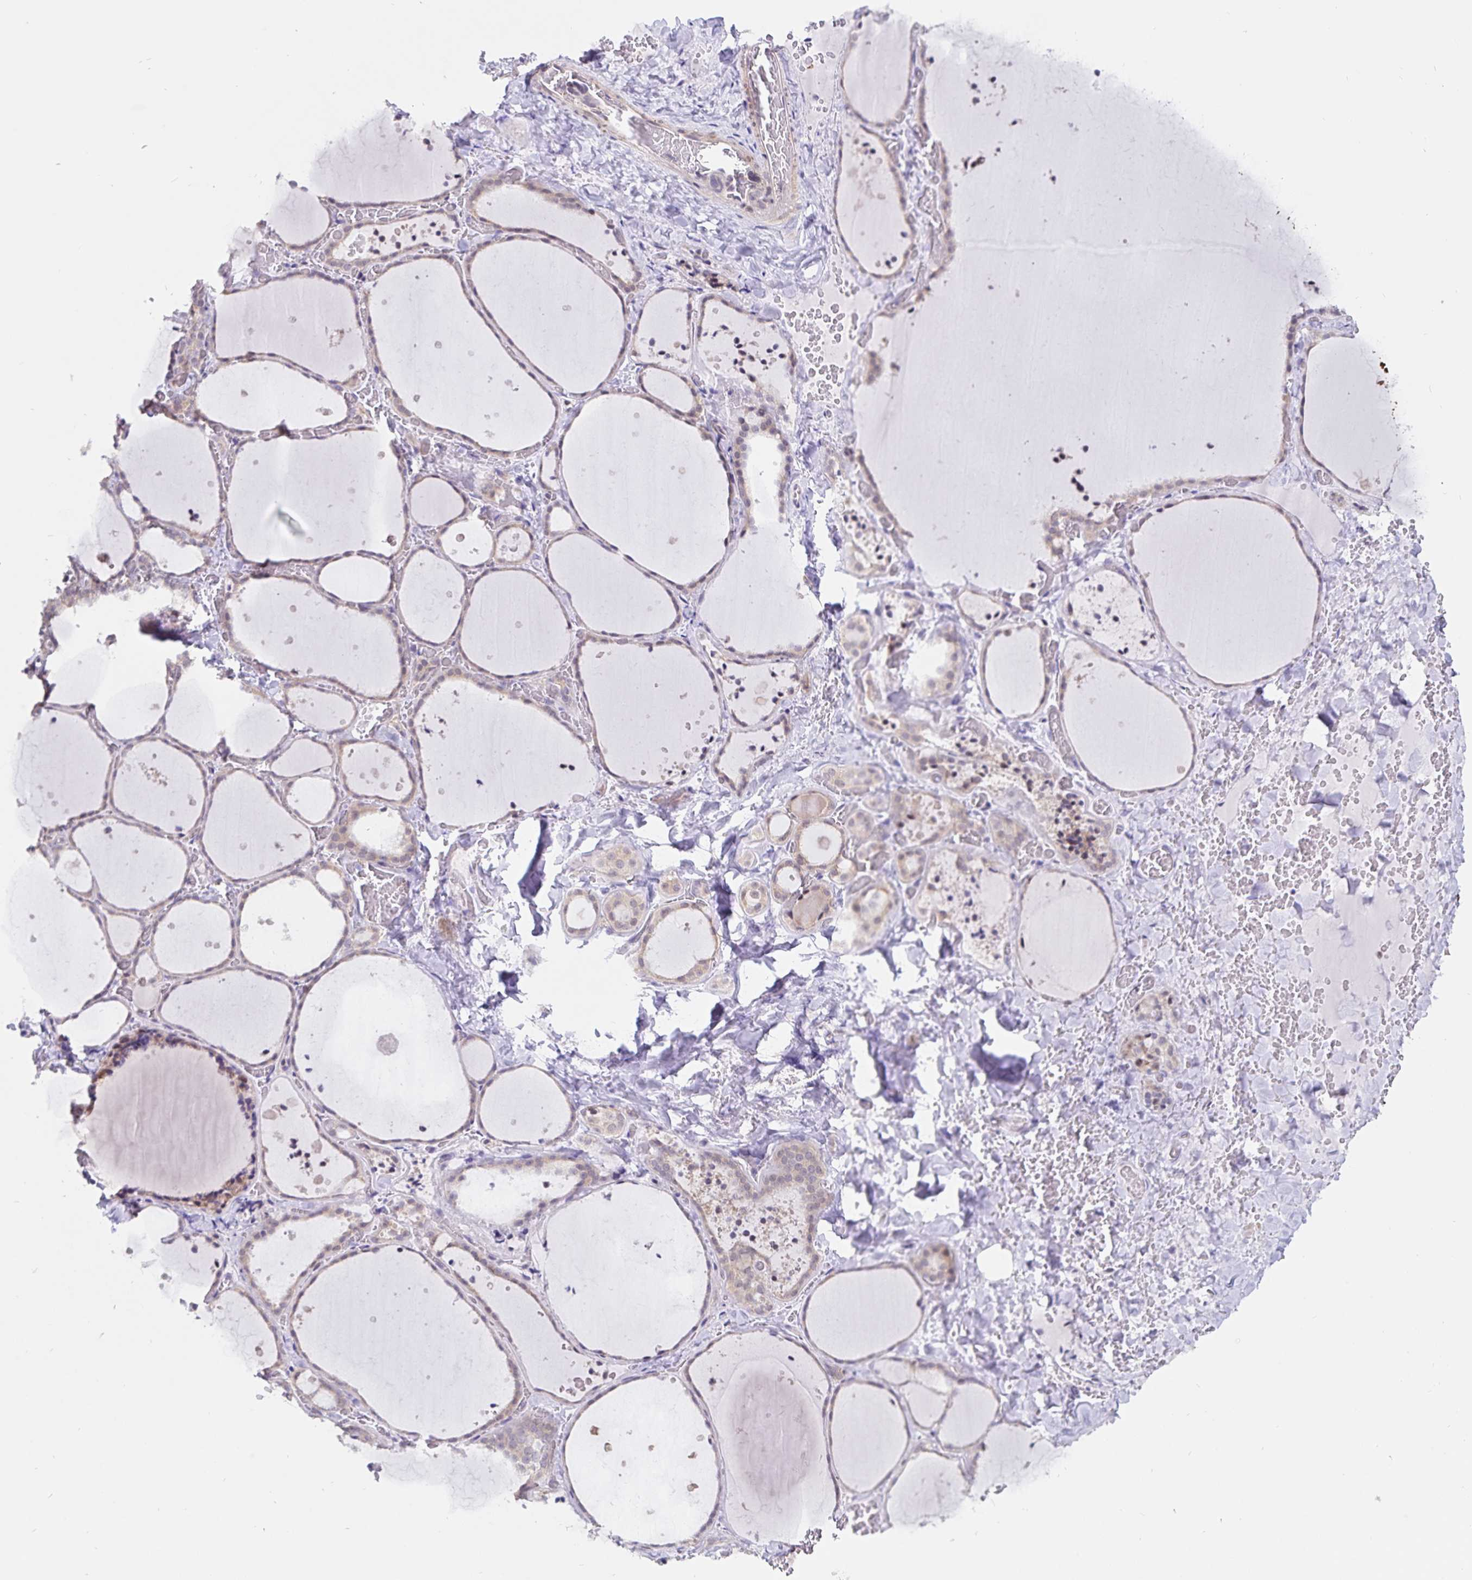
{"staining": {"intensity": "weak", "quantity": "25%-75%", "location": "cytoplasmic/membranous"}, "tissue": "thyroid gland", "cell_type": "Glandular cells", "image_type": "normal", "snomed": [{"axis": "morphology", "description": "Normal tissue, NOS"}, {"axis": "topography", "description": "Thyroid gland"}], "caption": "High-power microscopy captured an immunohistochemistry (IHC) micrograph of unremarkable thyroid gland, revealing weak cytoplasmic/membranous expression in about 25%-75% of glandular cells. Using DAB (3,3'-diaminobenzidine) (brown) and hematoxylin (blue) stains, captured at high magnification using brightfield microscopy.", "gene": "ATP2A2", "patient": {"sex": "female", "age": 36}}